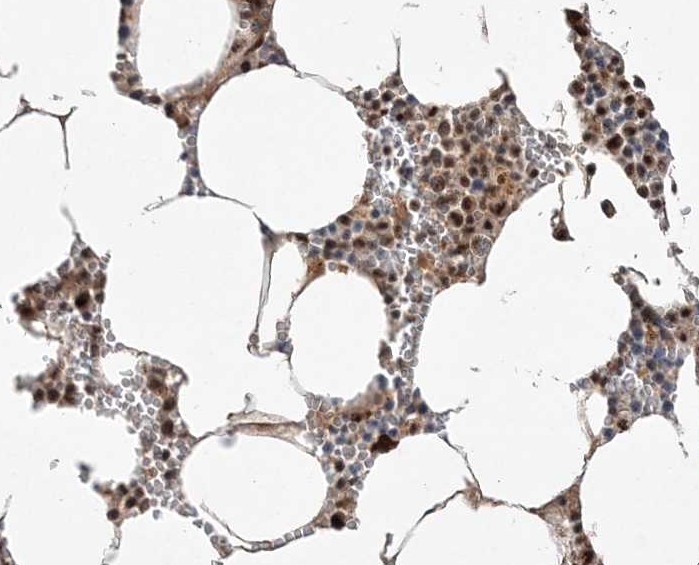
{"staining": {"intensity": "strong", "quantity": "25%-75%", "location": "cytoplasmic/membranous,nuclear"}, "tissue": "bone marrow", "cell_type": "Hematopoietic cells", "image_type": "normal", "snomed": [{"axis": "morphology", "description": "Normal tissue, NOS"}, {"axis": "topography", "description": "Bone marrow"}], "caption": "Hematopoietic cells display high levels of strong cytoplasmic/membranous,nuclear positivity in about 25%-75% of cells in normal human bone marrow. The staining was performed using DAB (3,3'-diaminobenzidine) to visualize the protein expression in brown, while the nuclei were stained in blue with hematoxylin (Magnification: 20x).", "gene": "POLR3B", "patient": {"sex": "male", "age": 70}}